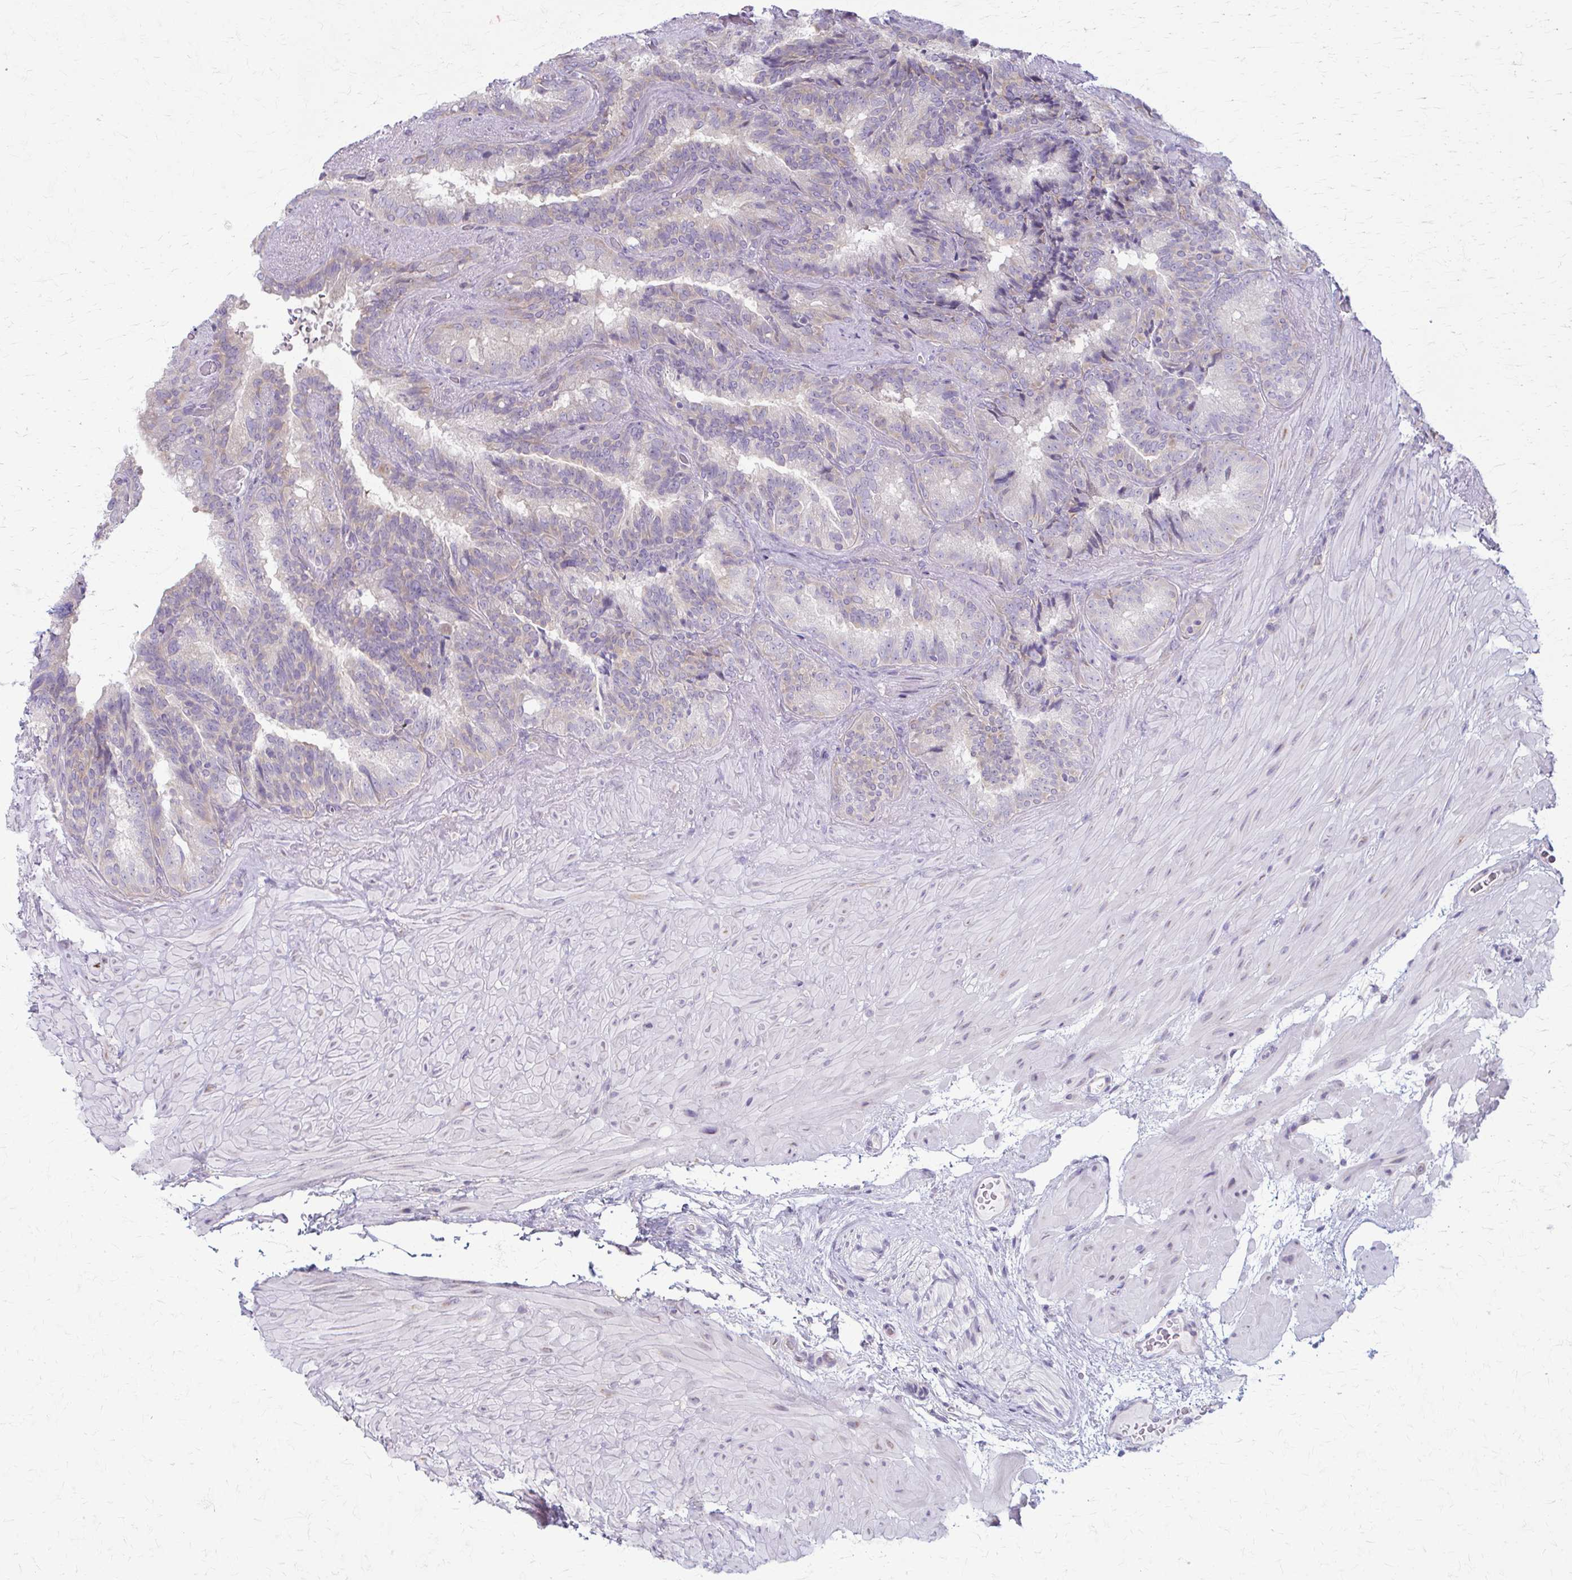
{"staining": {"intensity": "negative", "quantity": "none", "location": "none"}, "tissue": "seminal vesicle", "cell_type": "Glandular cells", "image_type": "normal", "snomed": [{"axis": "morphology", "description": "Normal tissue, NOS"}, {"axis": "topography", "description": "Seminal veicle"}], "caption": "IHC of benign seminal vesicle reveals no positivity in glandular cells.", "gene": "PRKRA", "patient": {"sex": "male", "age": 60}}